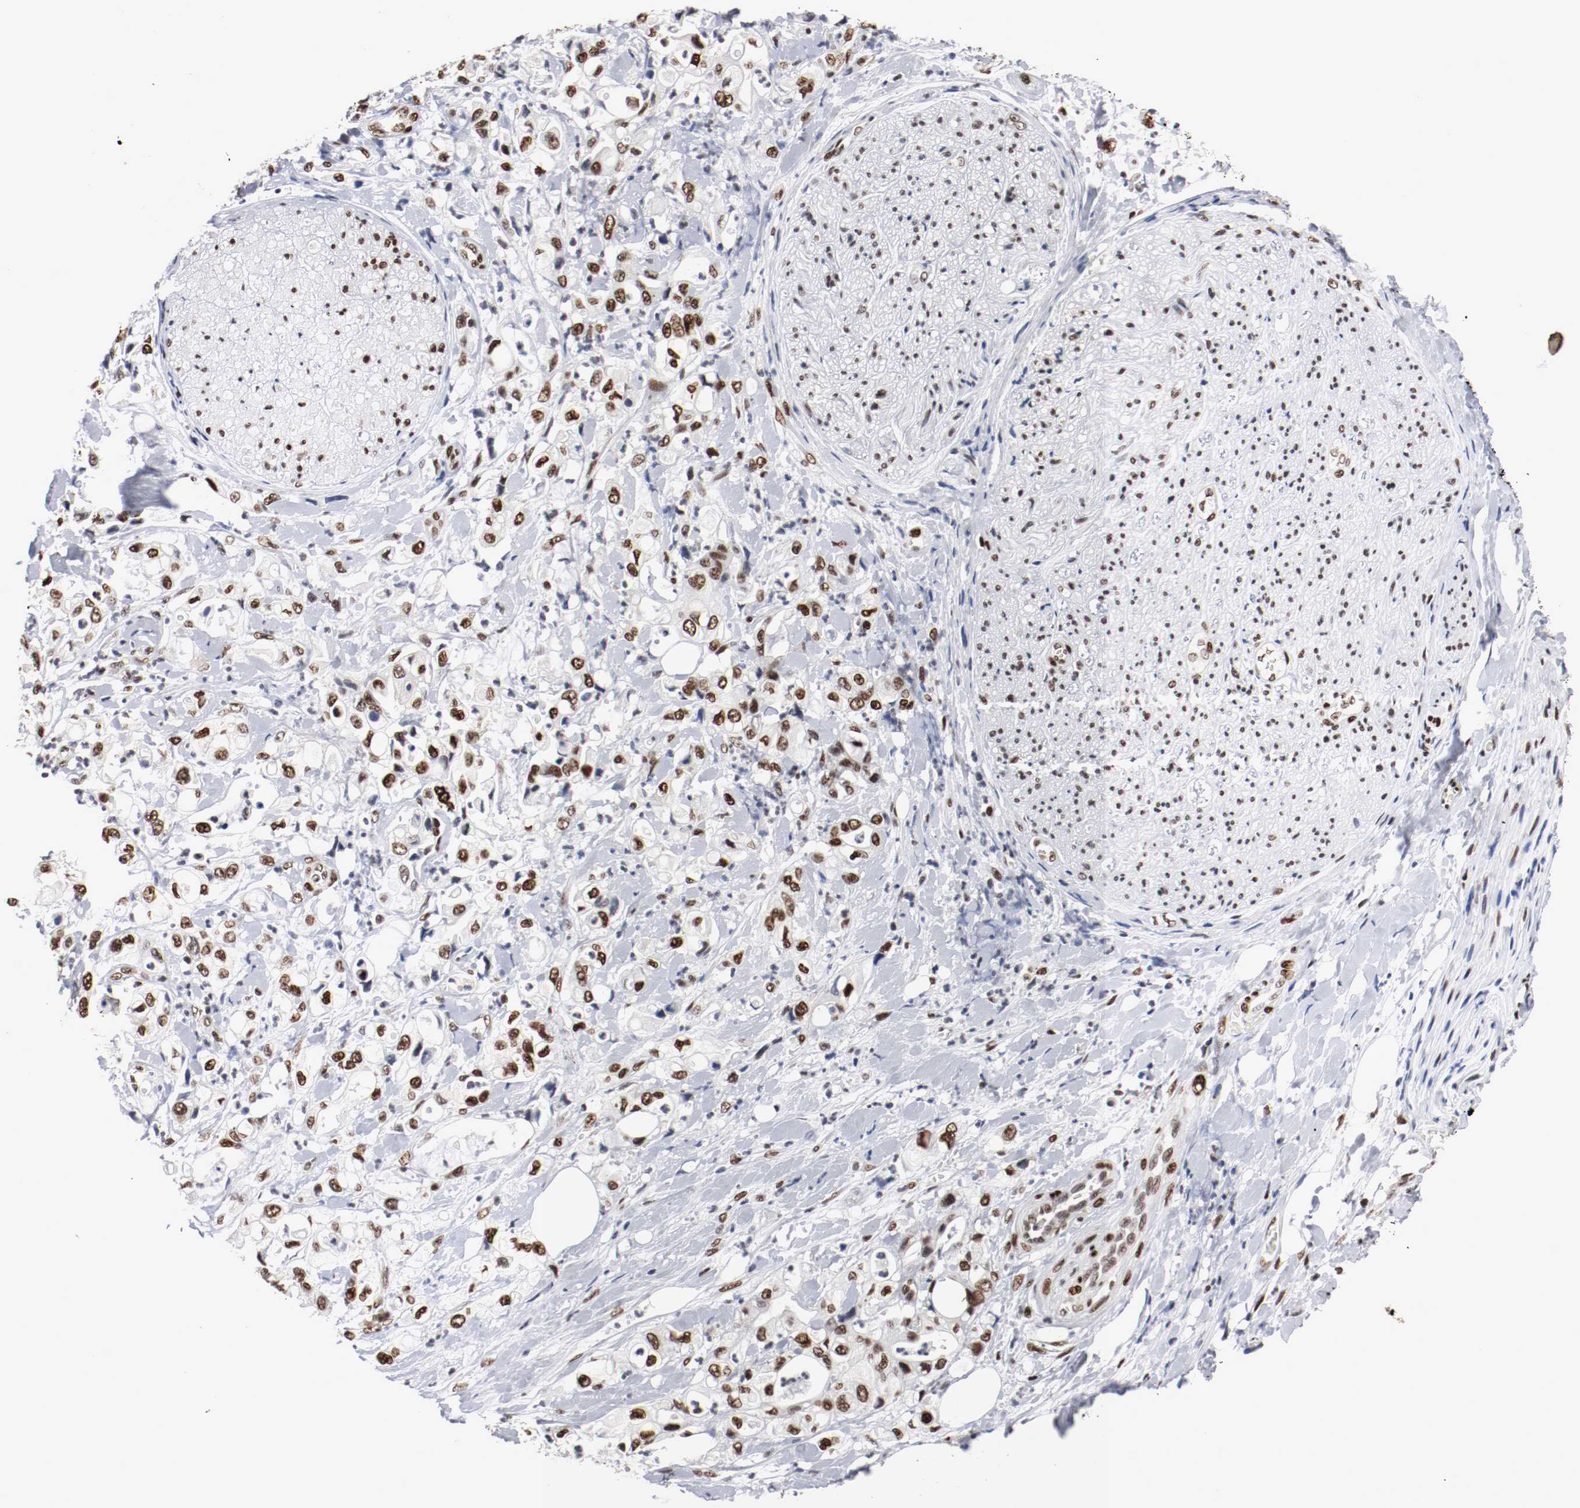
{"staining": {"intensity": "strong", "quantity": ">75%", "location": "nuclear"}, "tissue": "pancreatic cancer", "cell_type": "Tumor cells", "image_type": "cancer", "snomed": [{"axis": "morphology", "description": "Adenocarcinoma, NOS"}, {"axis": "topography", "description": "Pancreas"}], "caption": "A photomicrograph of human pancreatic cancer stained for a protein displays strong nuclear brown staining in tumor cells.", "gene": "MEF2D", "patient": {"sex": "male", "age": 70}}